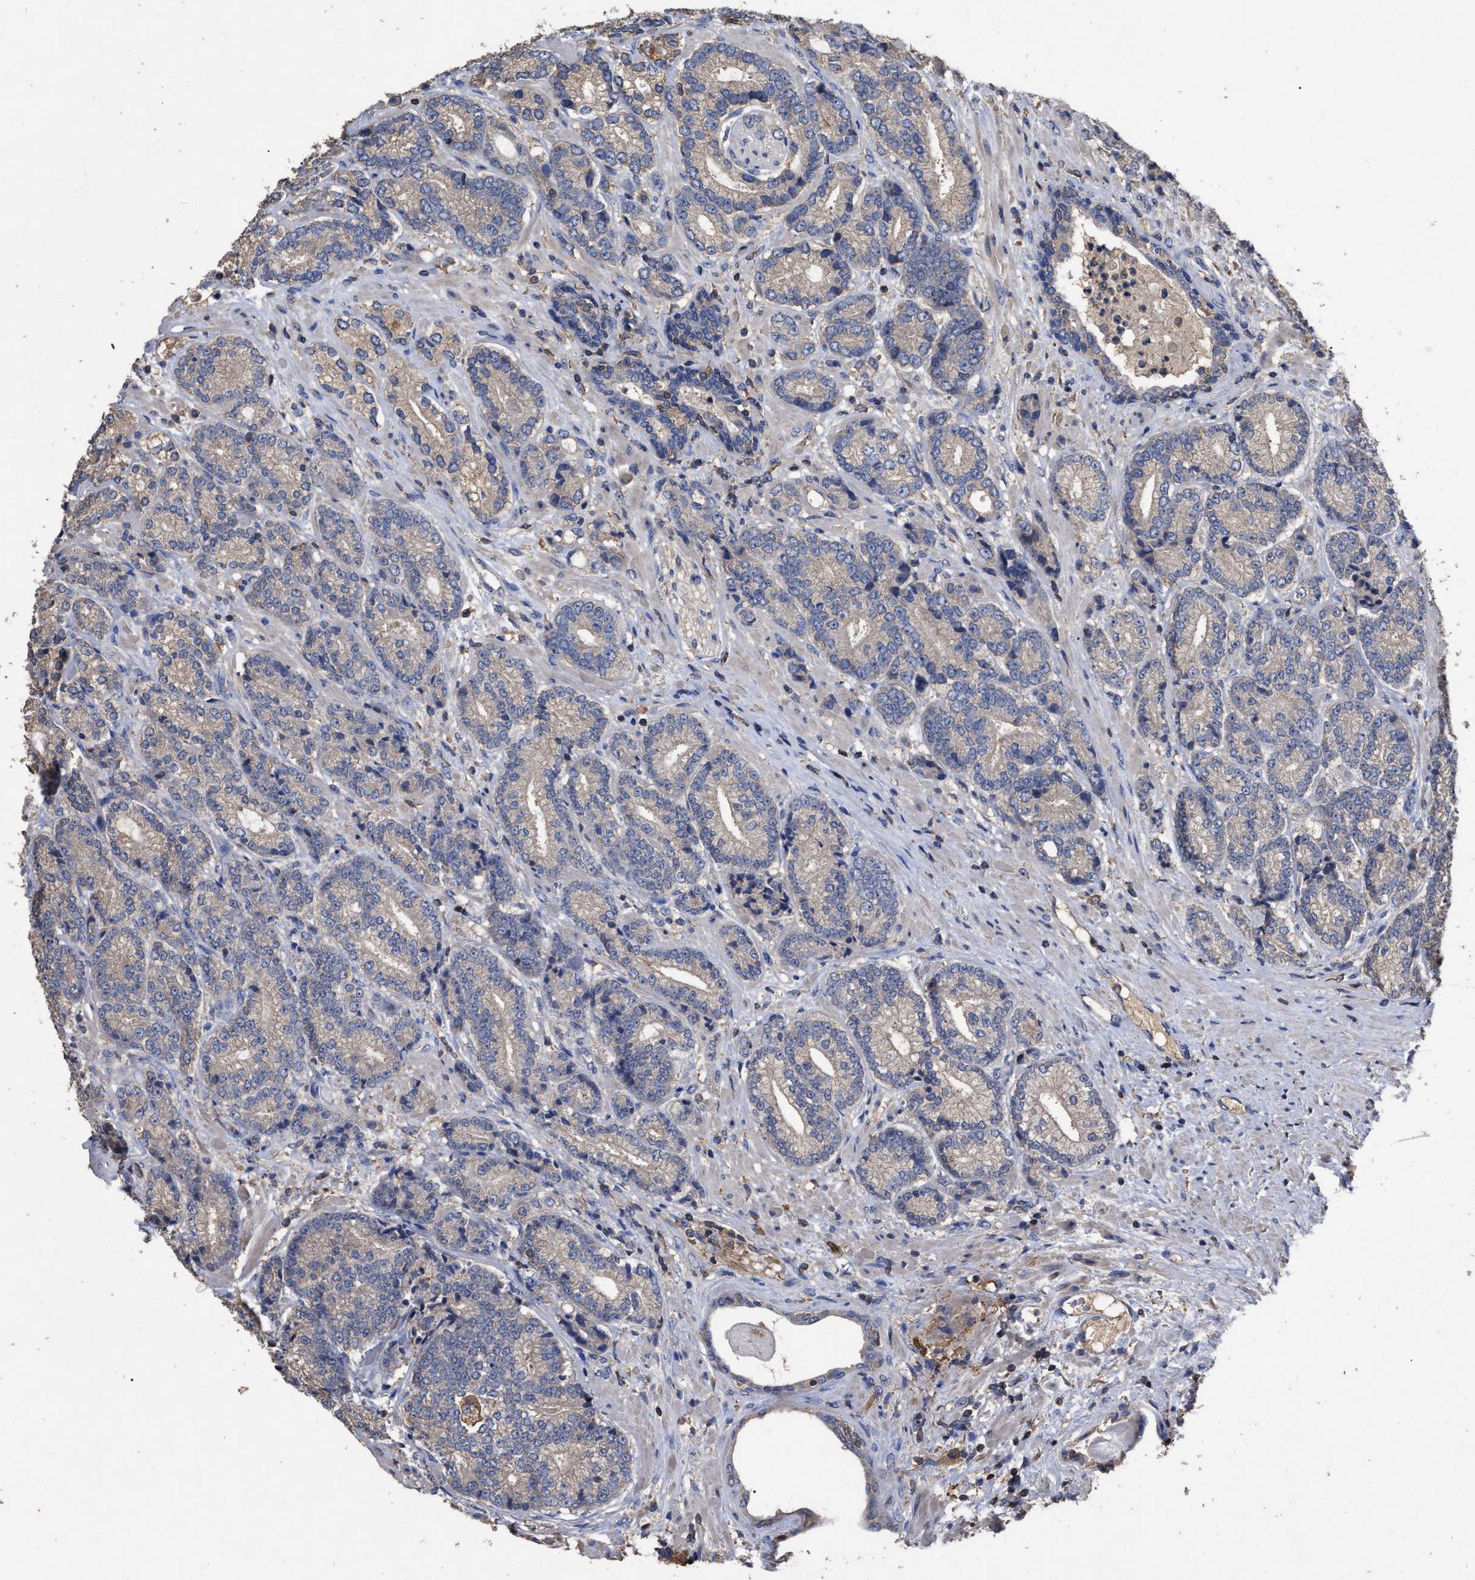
{"staining": {"intensity": "weak", "quantity": "<25%", "location": "cytoplasmic/membranous"}, "tissue": "prostate cancer", "cell_type": "Tumor cells", "image_type": "cancer", "snomed": [{"axis": "morphology", "description": "Adenocarcinoma, High grade"}, {"axis": "topography", "description": "Prostate"}], "caption": "Adenocarcinoma (high-grade) (prostate) stained for a protein using IHC reveals no expression tumor cells.", "gene": "GPR179", "patient": {"sex": "male", "age": 61}}